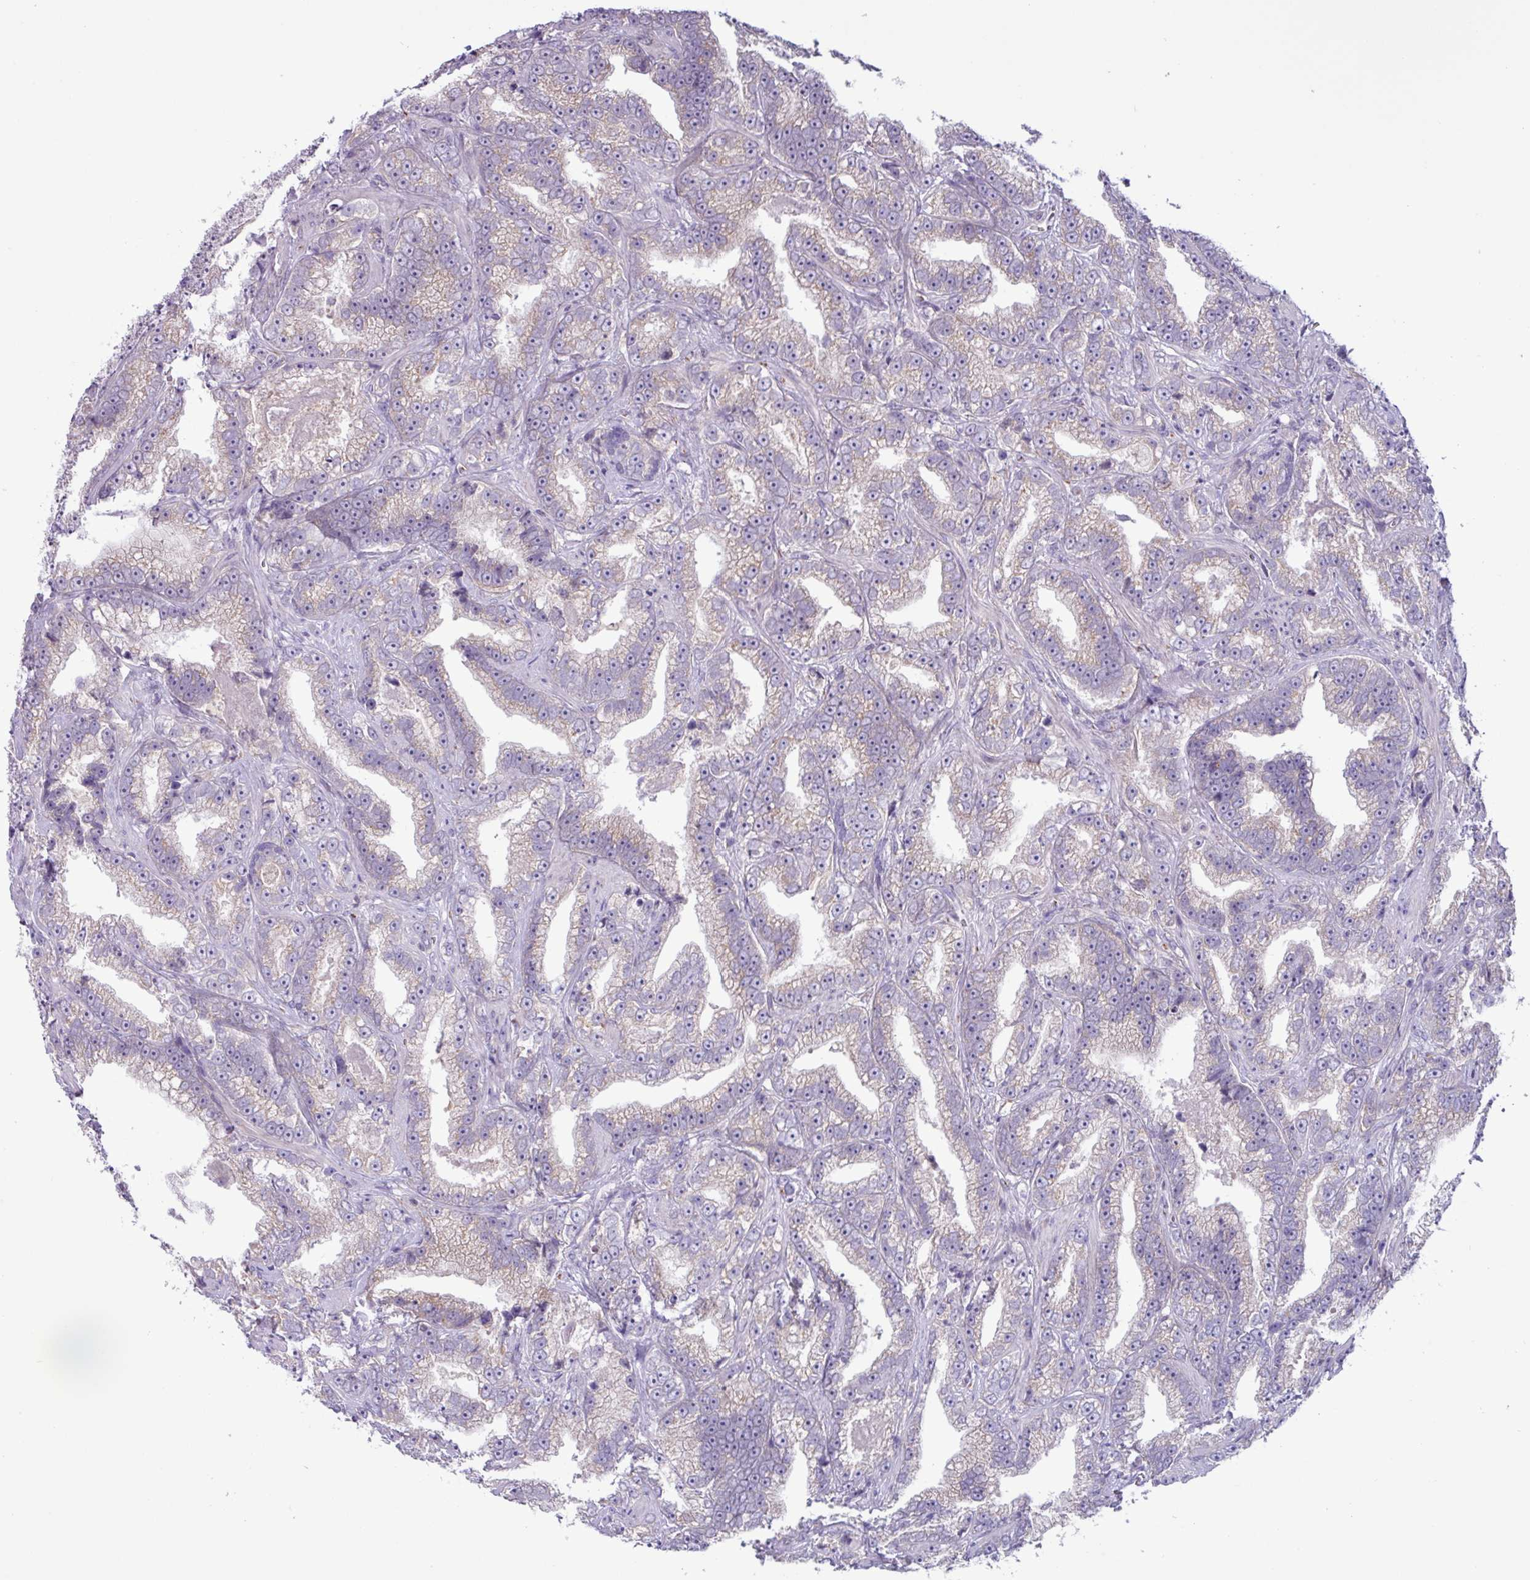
{"staining": {"intensity": "weak", "quantity": "<25%", "location": "cytoplasmic/membranous"}, "tissue": "prostate cancer", "cell_type": "Tumor cells", "image_type": "cancer", "snomed": [{"axis": "morphology", "description": "Adenocarcinoma, High grade"}, {"axis": "topography", "description": "Prostate and seminal vesicle, NOS"}], "caption": "Immunohistochemistry (IHC) photomicrograph of neoplastic tissue: prostate adenocarcinoma (high-grade) stained with DAB exhibits no significant protein expression in tumor cells.", "gene": "STIMATE", "patient": {"sex": "male", "age": 67}}